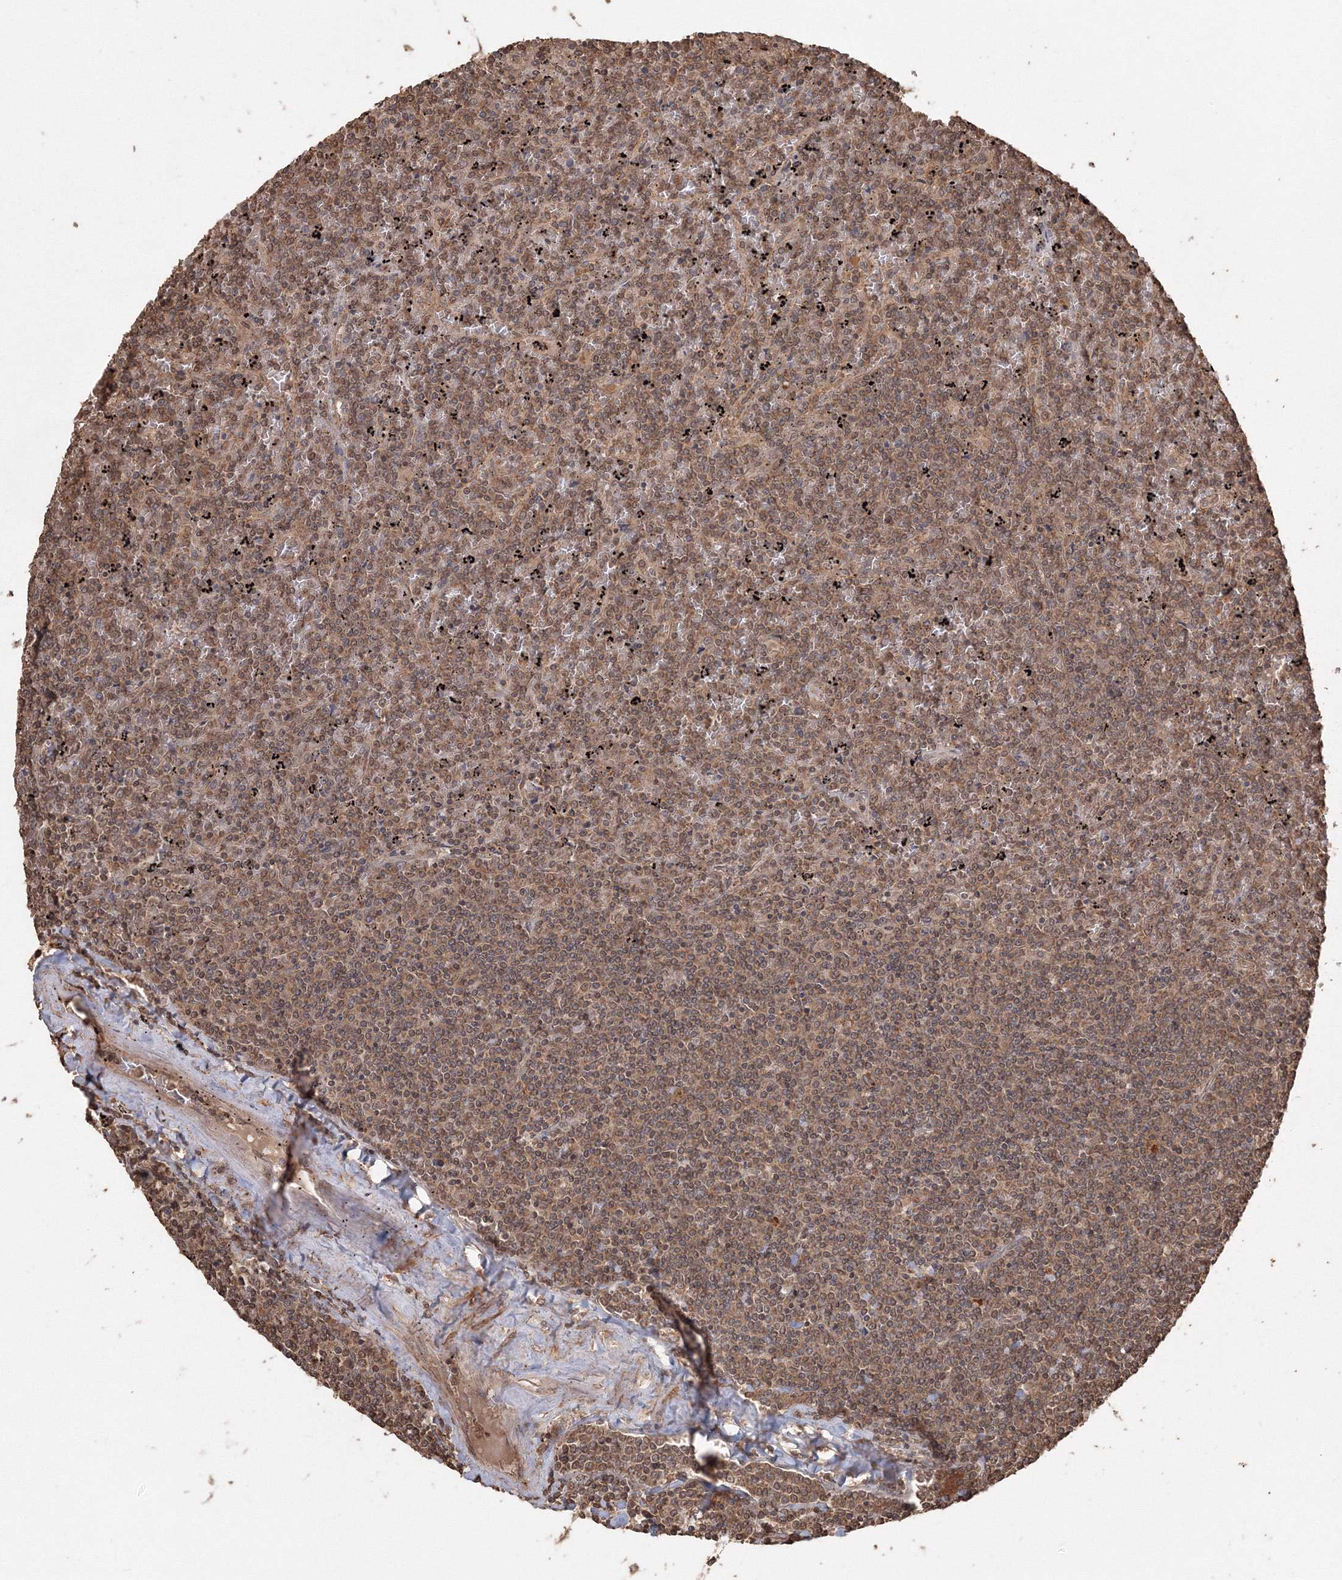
{"staining": {"intensity": "weak", "quantity": "25%-75%", "location": "cytoplasmic/membranous"}, "tissue": "lymphoma", "cell_type": "Tumor cells", "image_type": "cancer", "snomed": [{"axis": "morphology", "description": "Malignant lymphoma, non-Hodgkin's type, Low grade"}, {"axis": "topography", "description": "Spleen"}], "caption": "Lymphoma stained with a protein marker exhibits weak staining in tumor cells.", "gene": "CCDC122", "patient": {"sex": "female", "age": 19}}